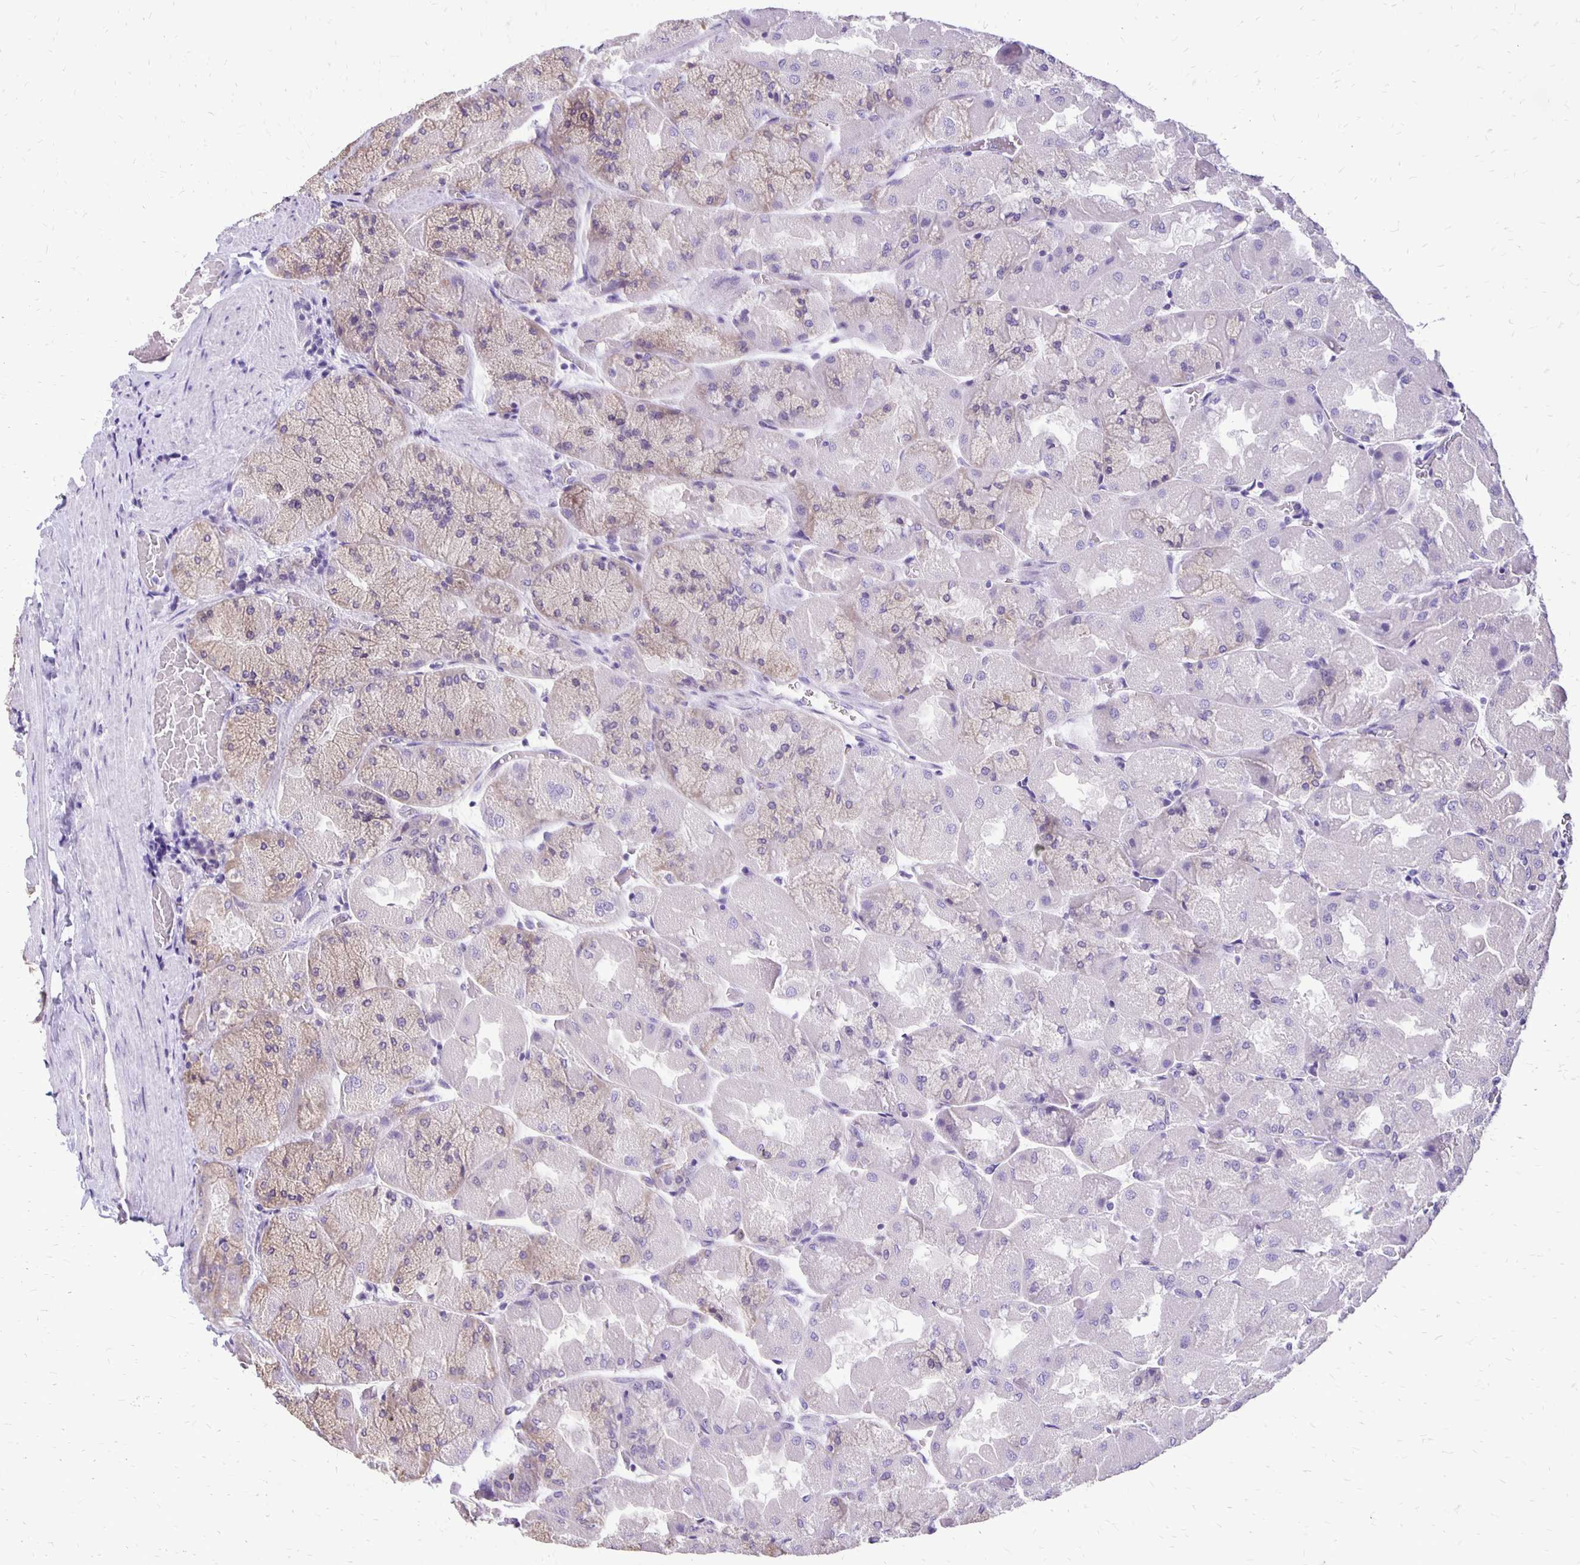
{"staining": {"intensity": "weak", "quantity": "25%-75%", "location": "cytoplasmic/membranous"}, "tissue": "stomach", "cell_type": "Glandular cells", "image_type": "normal", "snomed": [{"axis": "morphology", "description": "Normal tissue, NOS"}, {"axis": "topography", "description": "Stomach"}], "caption": "Immunohistochemical staining of normal human stomach displays weak cytoplasmic/membranous protein staining in about 25%-75% of glandular cells. (DAB (3,3'-diaminobenzidine) = brown stain, brightfield microscopy at high magnification).", "gene": "ANKRD45", "patient": {"sex": "female", "age": 61}}